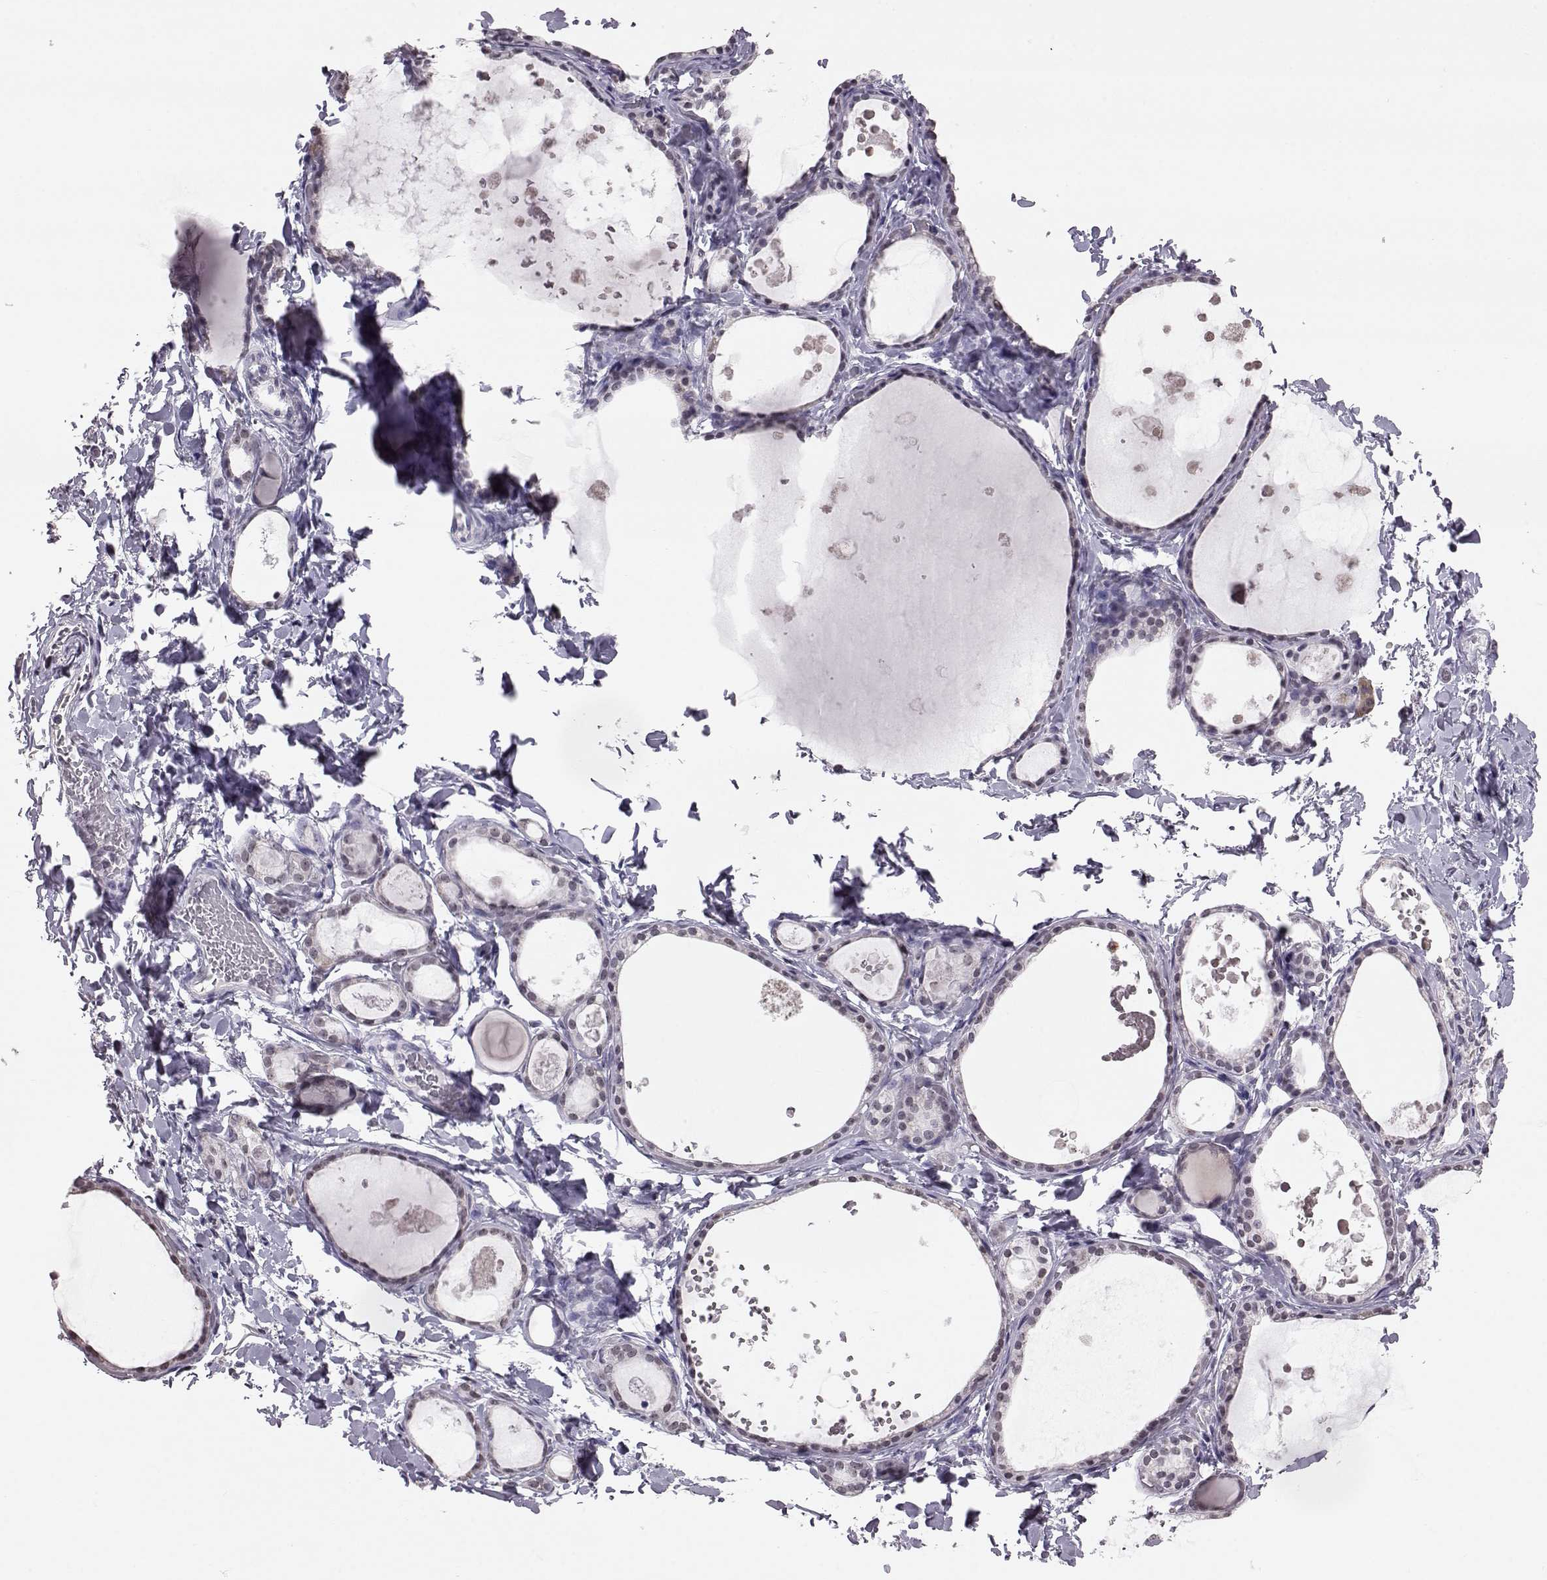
{"staining": {"intensity": "negative", "quantity": "none", "location": "none"}, "tissue": "thyroid gland", "cell_type": "Glandular cells", "image_type": "normal", "snomed": [{"axis": "morphology", "description": "Normal tissue, NOS"}, {"axis": "topography", "description": "Thyroid gland"}], "caption": "This micrograph is of normal thyroid gland stained with IHC to label a protein in brown with the nuclei are counter-stained blue. There is no staining in glandular cells. (DAB (3,3'-diaminobenzidine) IHC with hematoxylin counter stain).", "gene": "ALDH3A1", "patient": {"sex": "female", "age": 56}}